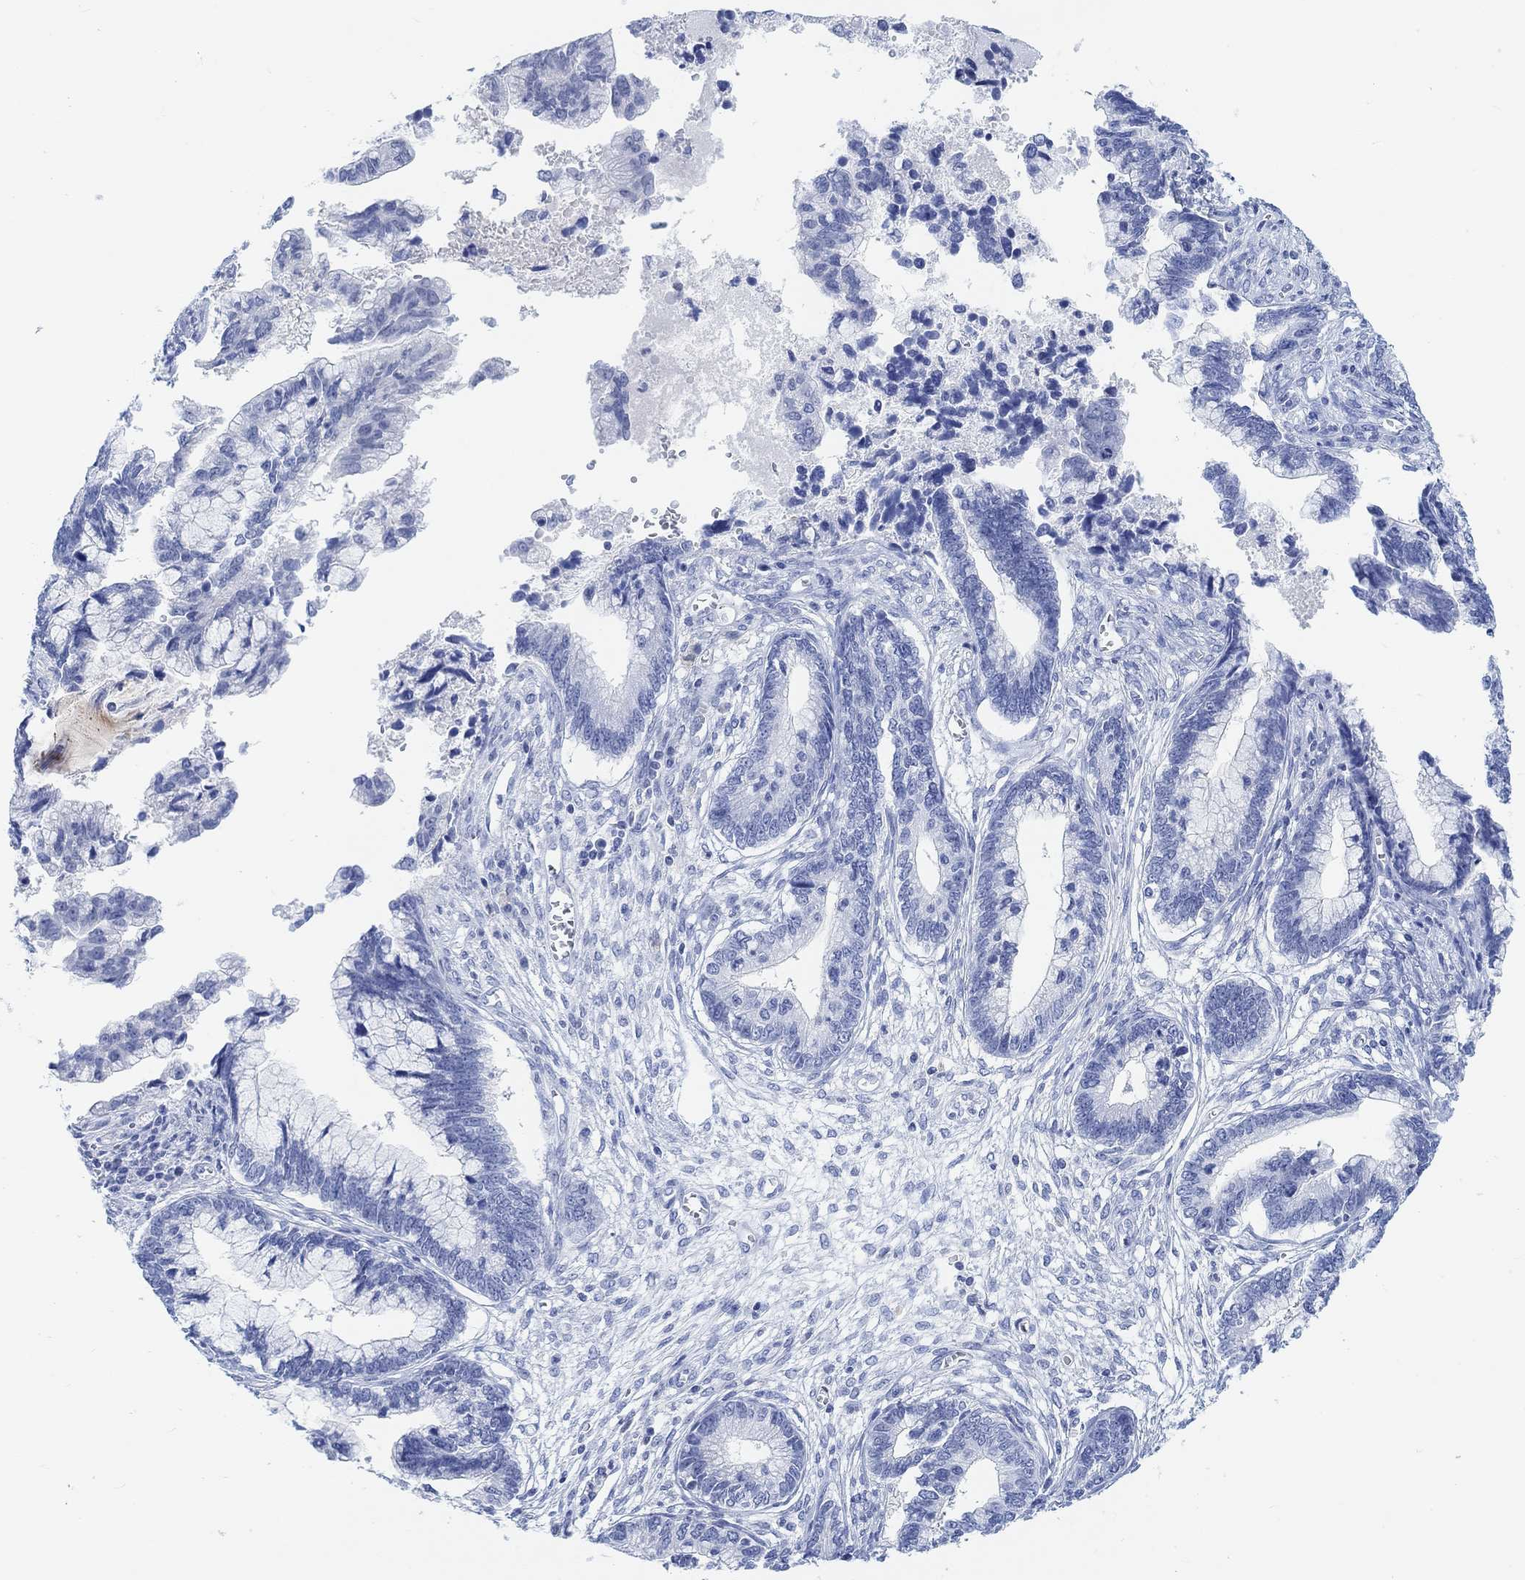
{"staining": {"intensity": "negative", "quantity": "none", "location": "none"}, "tissue": "cervical cancer", "cell_type": "Tumor cells", "image_type": "cancer", "snomed": [{"axis": "morphology", "description": "Adenocarcinoma, NOS"}, {"axis": "topography", "description": "Cervix"}], "caption": "Immunohistochemistry photomicrograph of neoplastic tissue: cervical cancer (adenocarcinoma) stained with DAB (3,3'-diaminobenzidine) exhibits no significant protein staining in tumor cells.", "gene": "ENO4", "patient": {"sex": "female", "age": 44}}